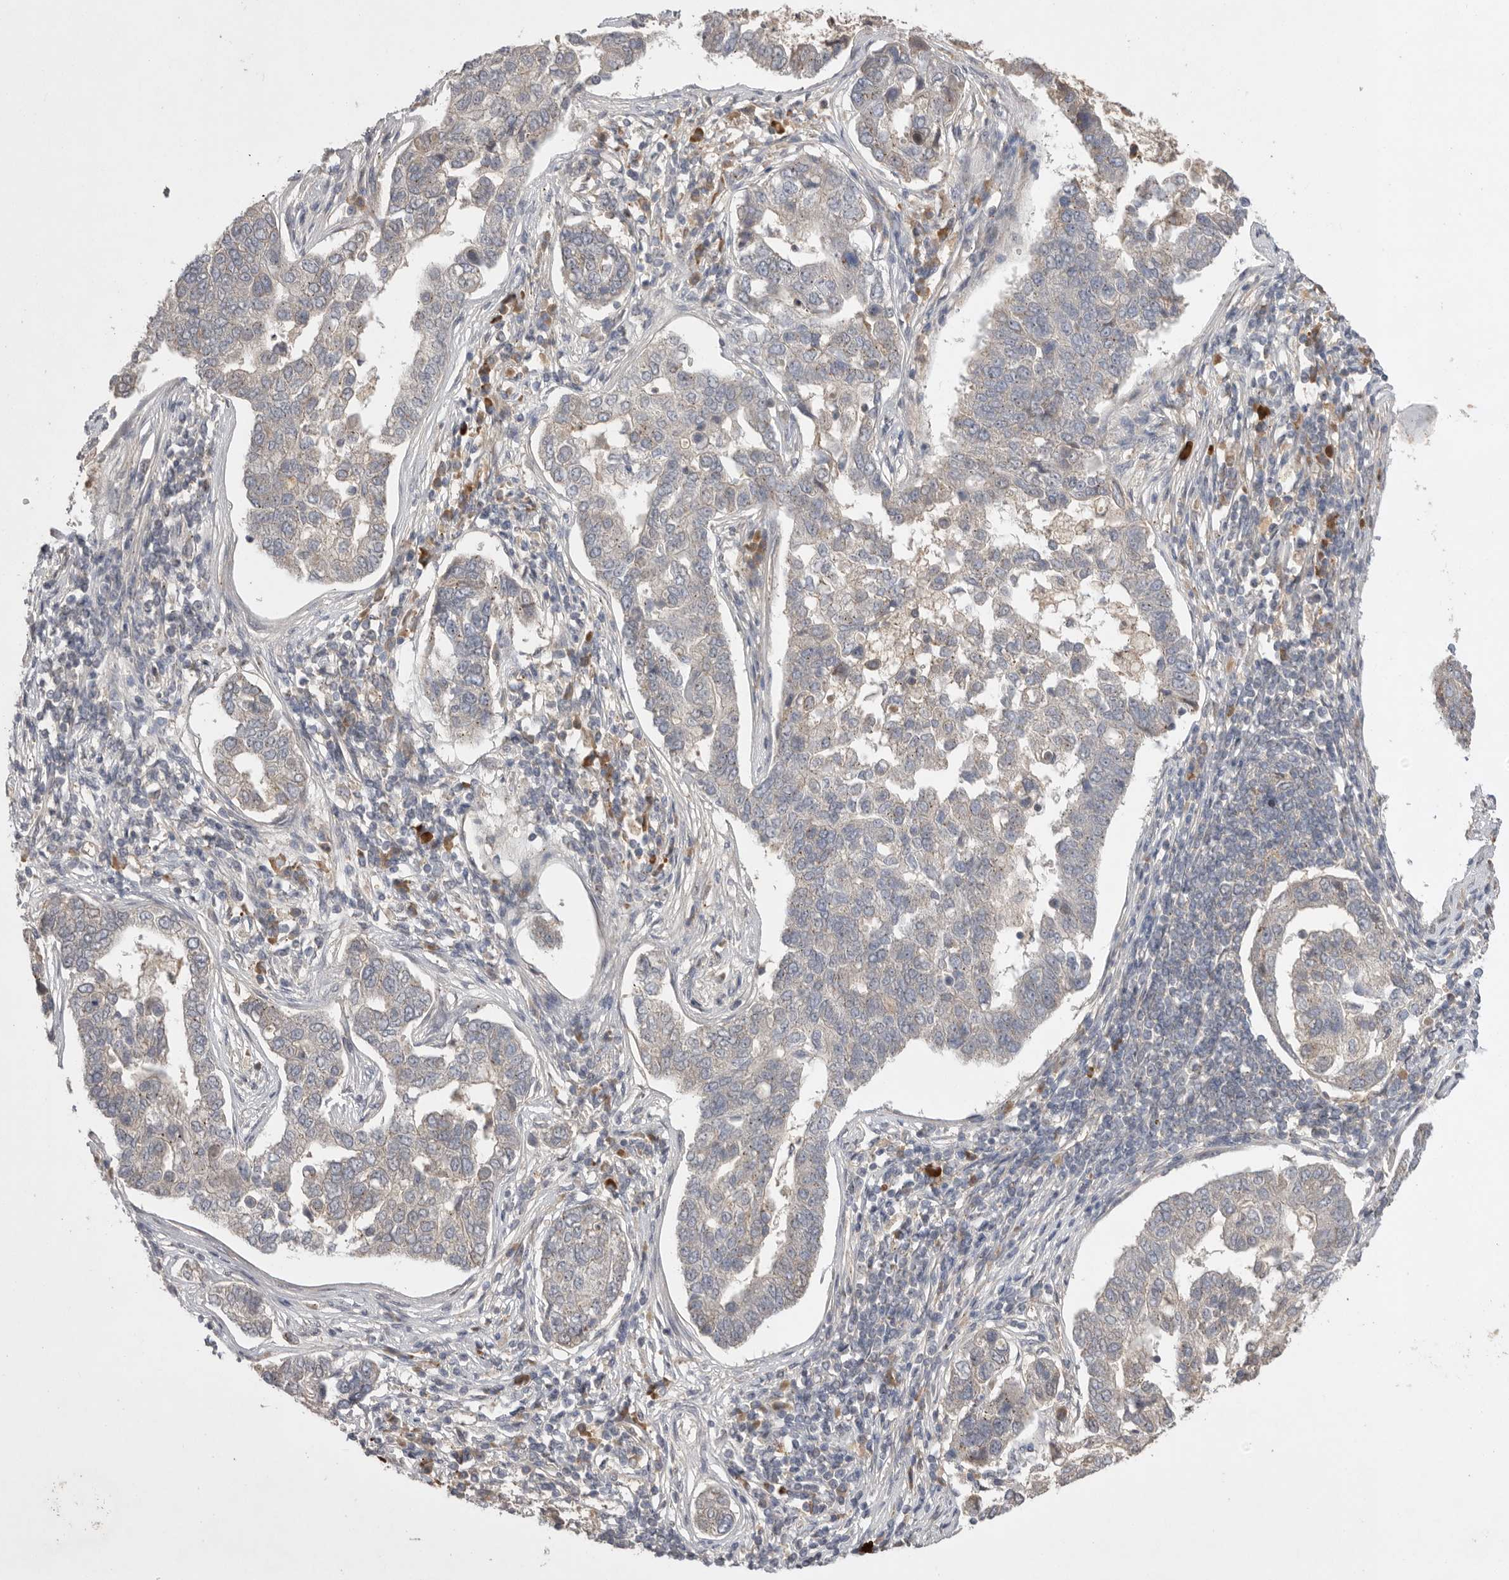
{"staining": {"intensity": "negative", "quantity": "none", "location": "none"}, "tissue": "pancreatic cancer", "cell_type": "Tumor cells", "image_type": "cancer", "snomed": [{"axis": "morphology", "description": "Adenocarcinoma, NOS"}, {"axis": "topography", "description": "Pancreas"}], "caption": "Micrograph shows no significant protein positivity in tumor cells of pancreatic cancer. Nuclei are stained in blue.", "gene": "NRCAM", "patient": {"sex": "female", "age": 61}}